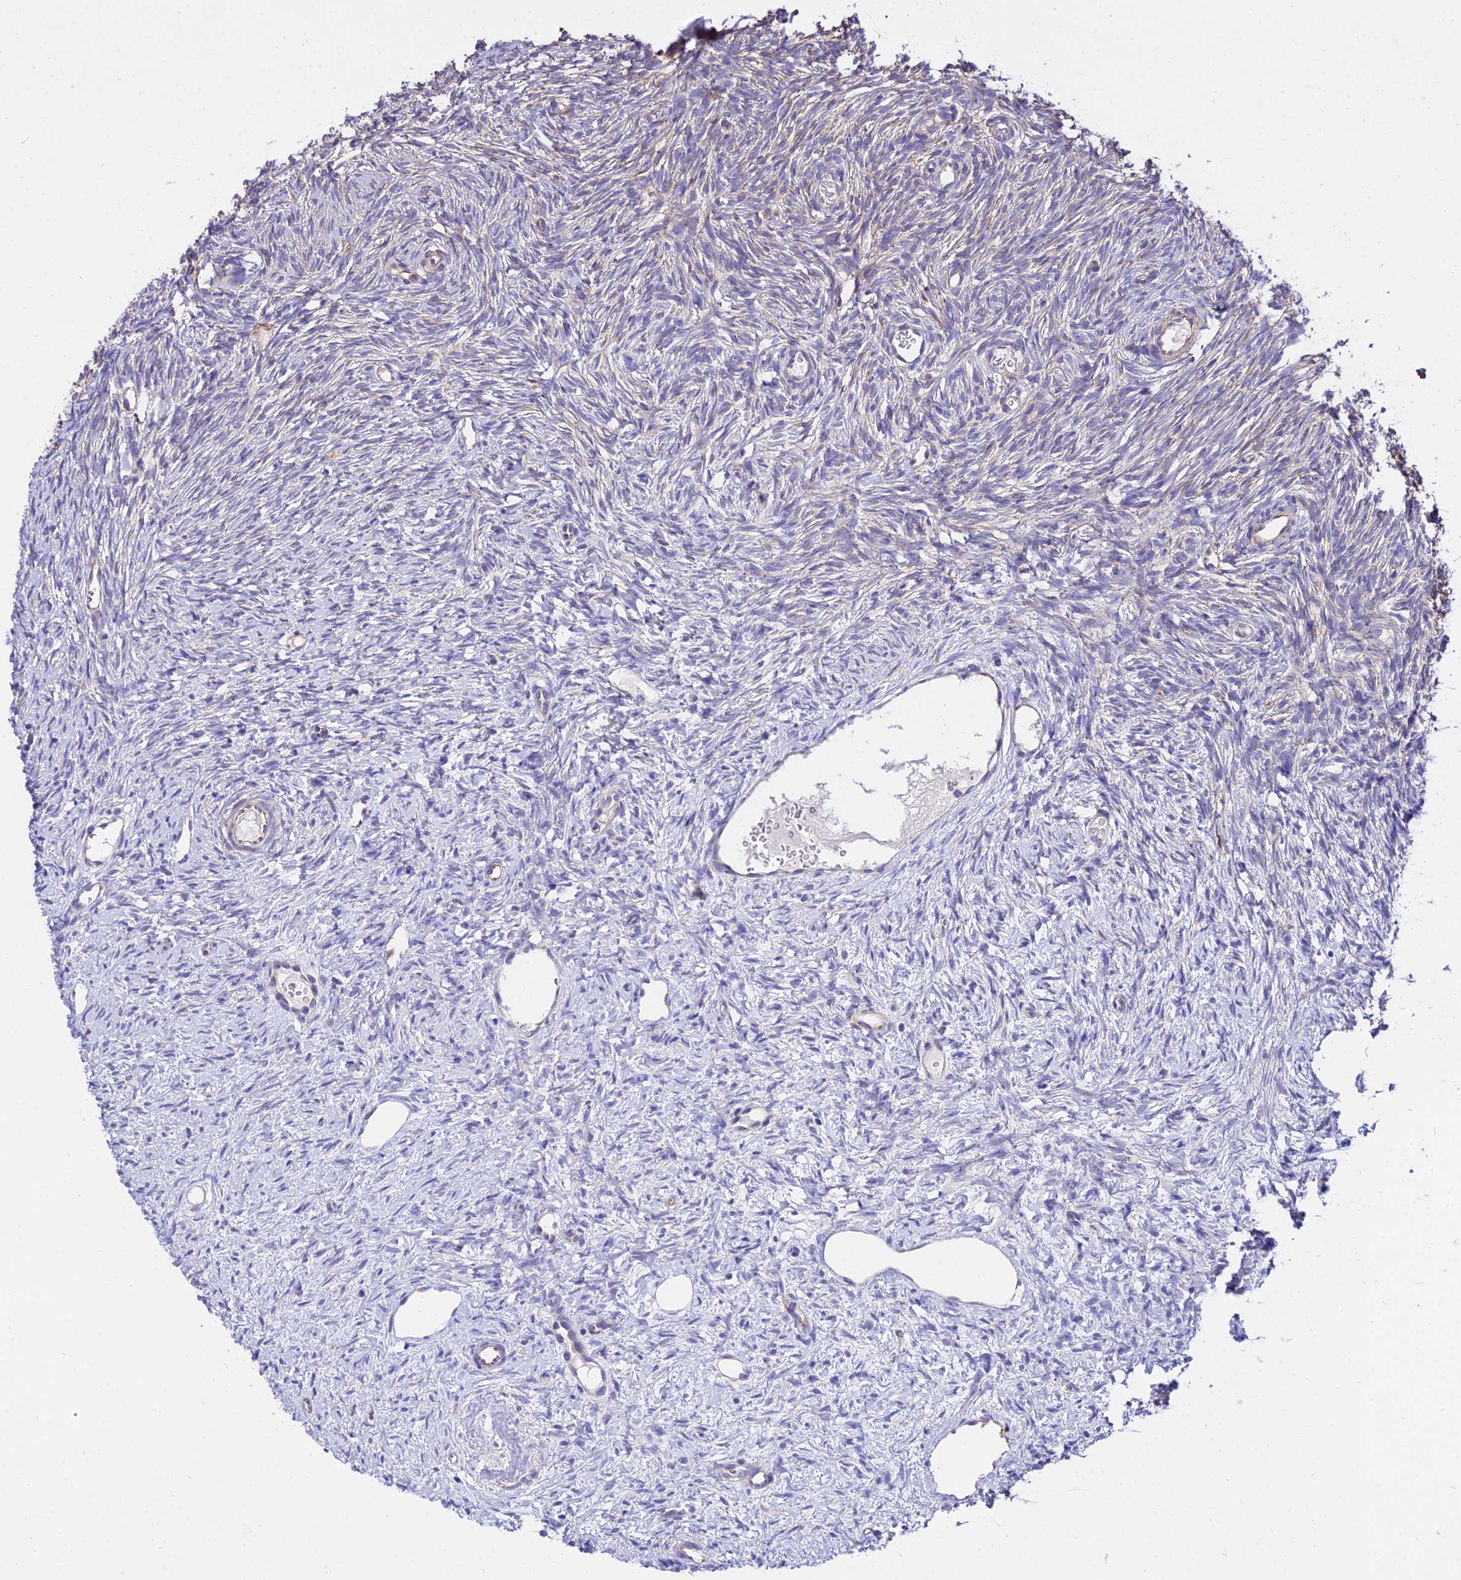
{"staining": {"intensity": "weak", "quantity": ">75%", "location": "cytoplasmic/membranous"}, "tissue": "ovary", "cell_type": "Follicle cells", "image_type": "normal", "snomed": [{"axis": "morphology", "description": "Normal tissue, NOS"}, {"axis": "topography", "description": "Ovary"}], "caption": "Protein staining of benign ovary reveals weak cytoplasmic/membranous positivity in about >75% of follicle cells. Immunohistochemistry stains the protein of interest in brown and the nuclei are stained blue.", "gene": "TUBA1A", "patient": {"sex": "female", "age": 51}}